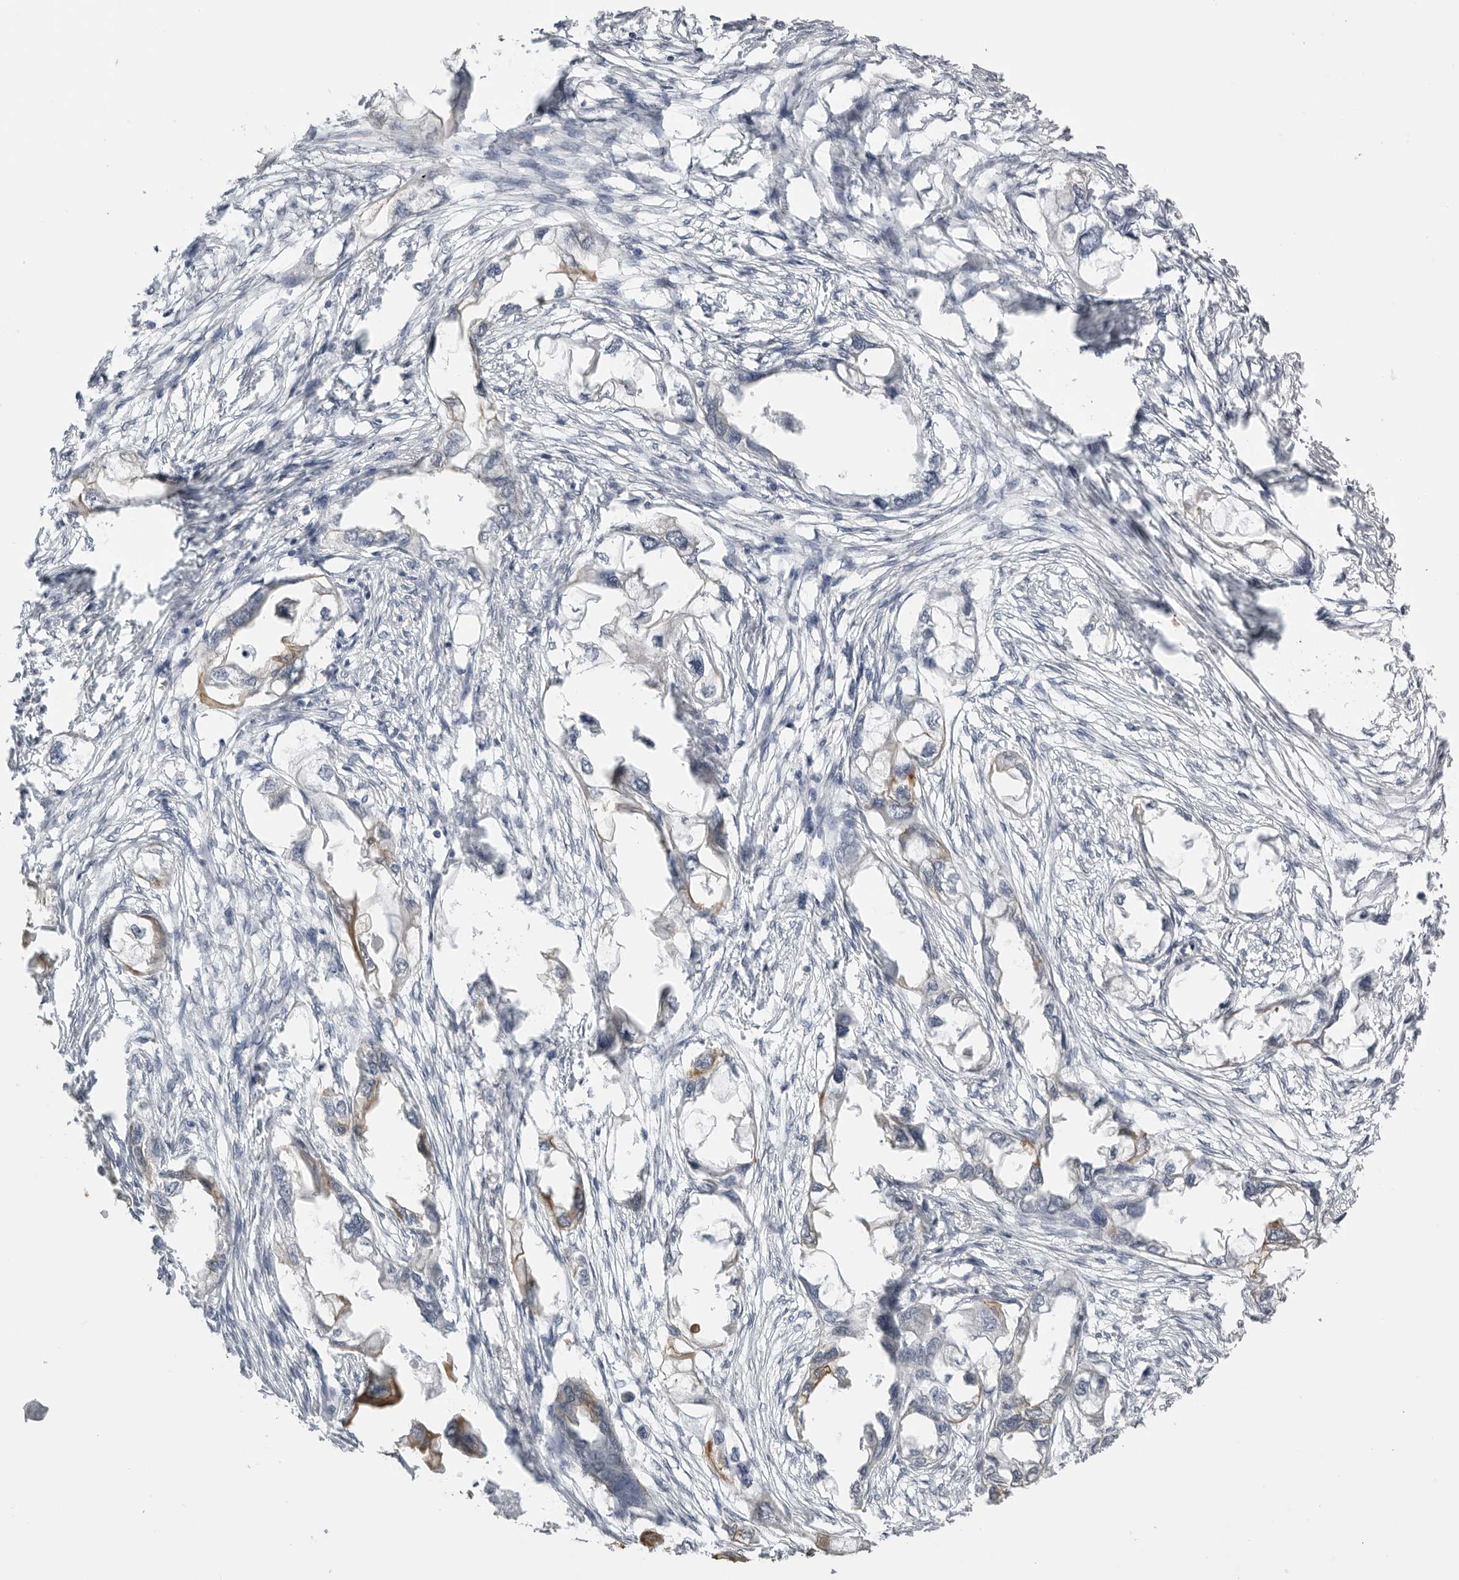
{"staining": {"intensity": "weak", "quantity": "<25%", "location": "cytoplasmic/membranous"}, "tissue": "endometrial cancer", "cell_type": "Tumor cells", "image_type": "cancer", "snomed": [{"axis": "morphology", "description": "Adenocarcinoma, NOS"}, {"axis": "morphology", "description": "Adenocarcinoma, metastatic, NOS"}, {"axis": "topography", "description": "Adipose tissue"}, {"axis": "topography", "description": "Endometrium"}], "caption": "Immunohistochemistry (IHC) image of human endometrial cancer stained for a protein (brown), which shows no positivity in tumor cells.", "gene": "SERPINF2", "patient": {"sex": "female", "age": 67}}